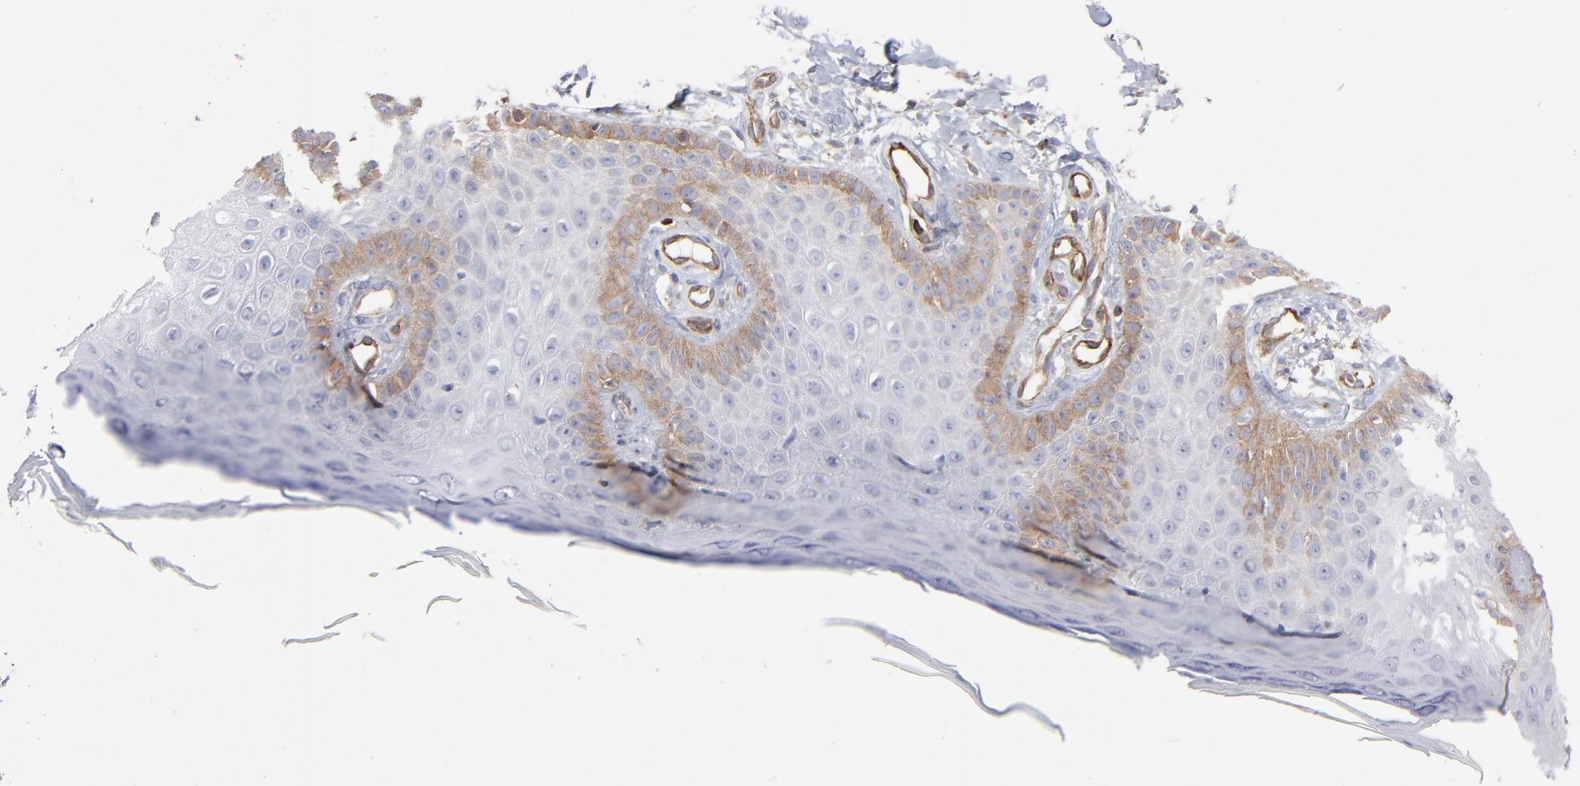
{"staining": {"intensity": "weak", "quantity": "25%-75%", "location": "cytoplasmic/membranous"}, "tissue": "skin cancer", "cell_type": "Tumor cells", "image_type": "cancer", "snomed": [{"axis": "morphology", "description": "Squamous cell carcinoma, NOS"}, {"axis": "topography", "description": "Skin"}], "caption": "Squamous cell carcinoma (skin) stained with a protein marker reveals weak staining in tumor cells.", "gene": "PXN", "patient": {"sex": "female", "age": 40}}